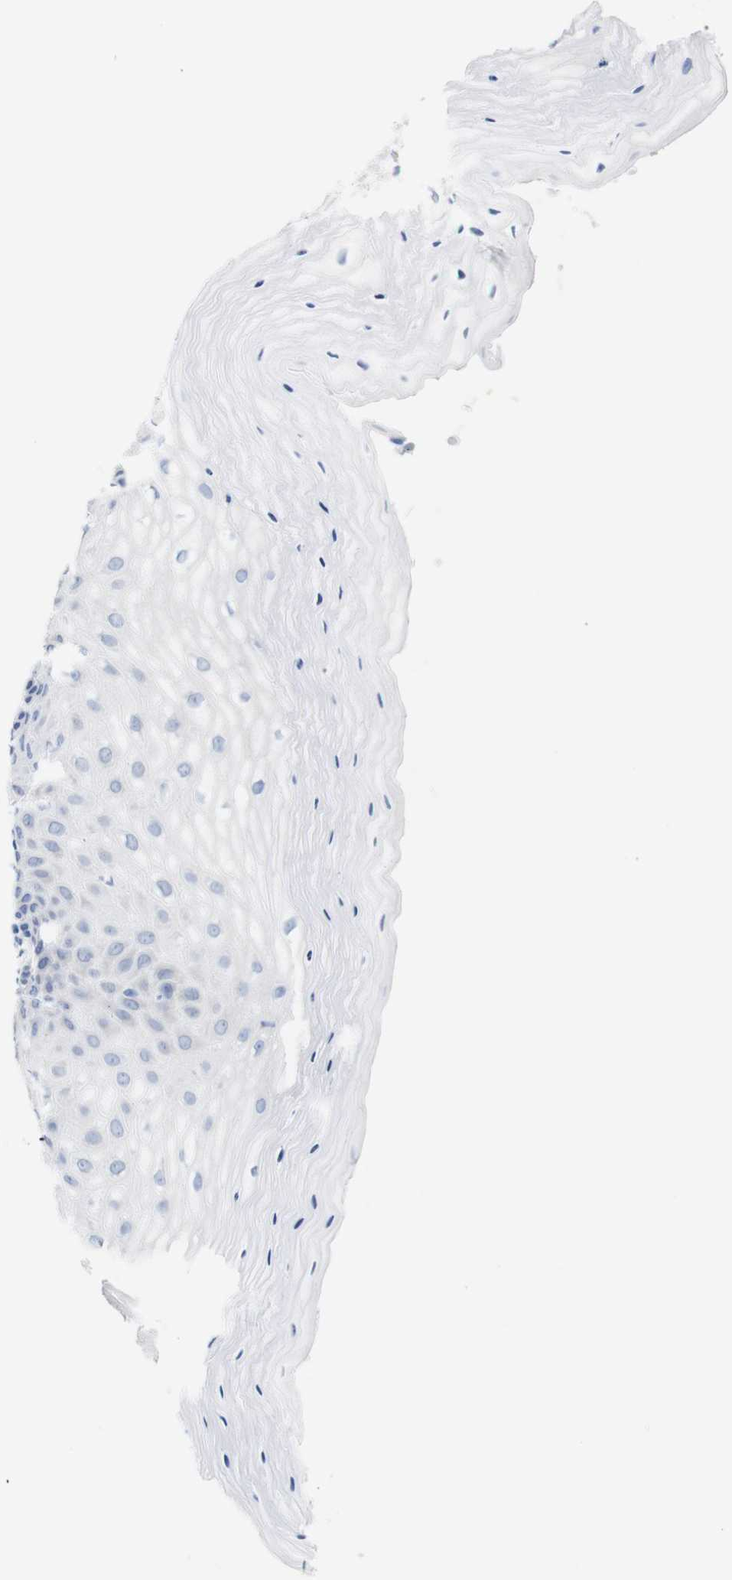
{"staining": {"intensity": "negative", "quantity": "none", "location": "none"}, "tissue": "cervix", "cell_type": "Glandular cells", "image_type": "normal", "snomed": [{"axis": "morphology", "description": "Normal tissue, NOS"}, {"axis": "topography", "description": "Cervix"}], "caption": "Cervix was stained to show a protein in brown. There is no significant positivity in glandular cells. (Brightfield microscopy of DAB immunohistochemistry (IHC) at high magnification).", "gene": "STMN3", "patient": {"sex": "female", "age": 55}}